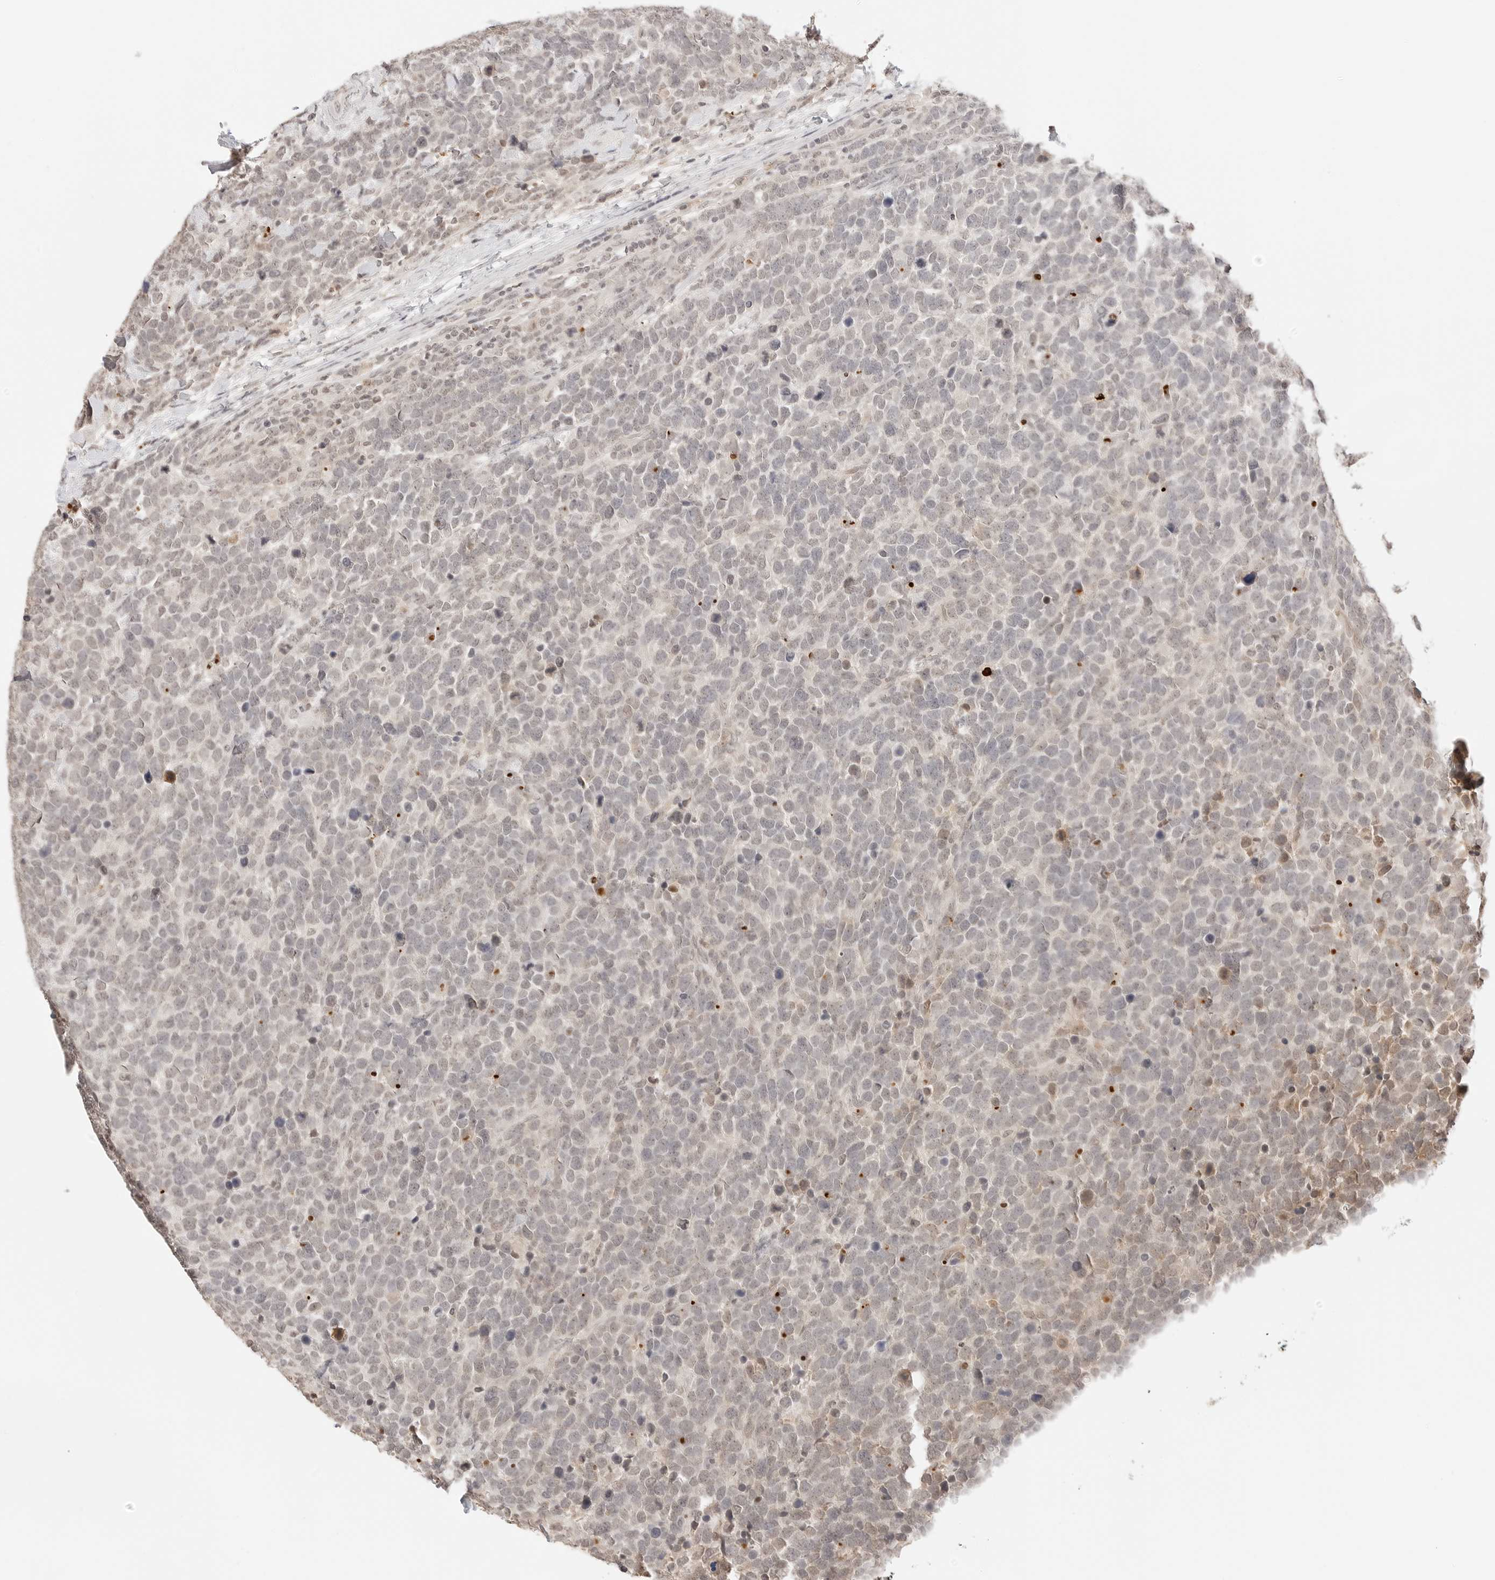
{"staining": {"intensity": "weak", "quantity": "<25%", "location": "cytoplasmic/membranous,nuclear"}, "tissue": "urothelial cancer", "cell_type": "Tumor cells", "image_type": "cancer", "snomed": [{"axis": "morphology", "description": "Urothelial carcinoma, High grade"}, {"axis": "topography", "description": "Urinary bladder"}], "caption": "Protein analysis of urothelial cancer shows no significant expression in tumor cells.", "gene": "SEPTIN4", "patient": {"sex": "female", "age": 82}}